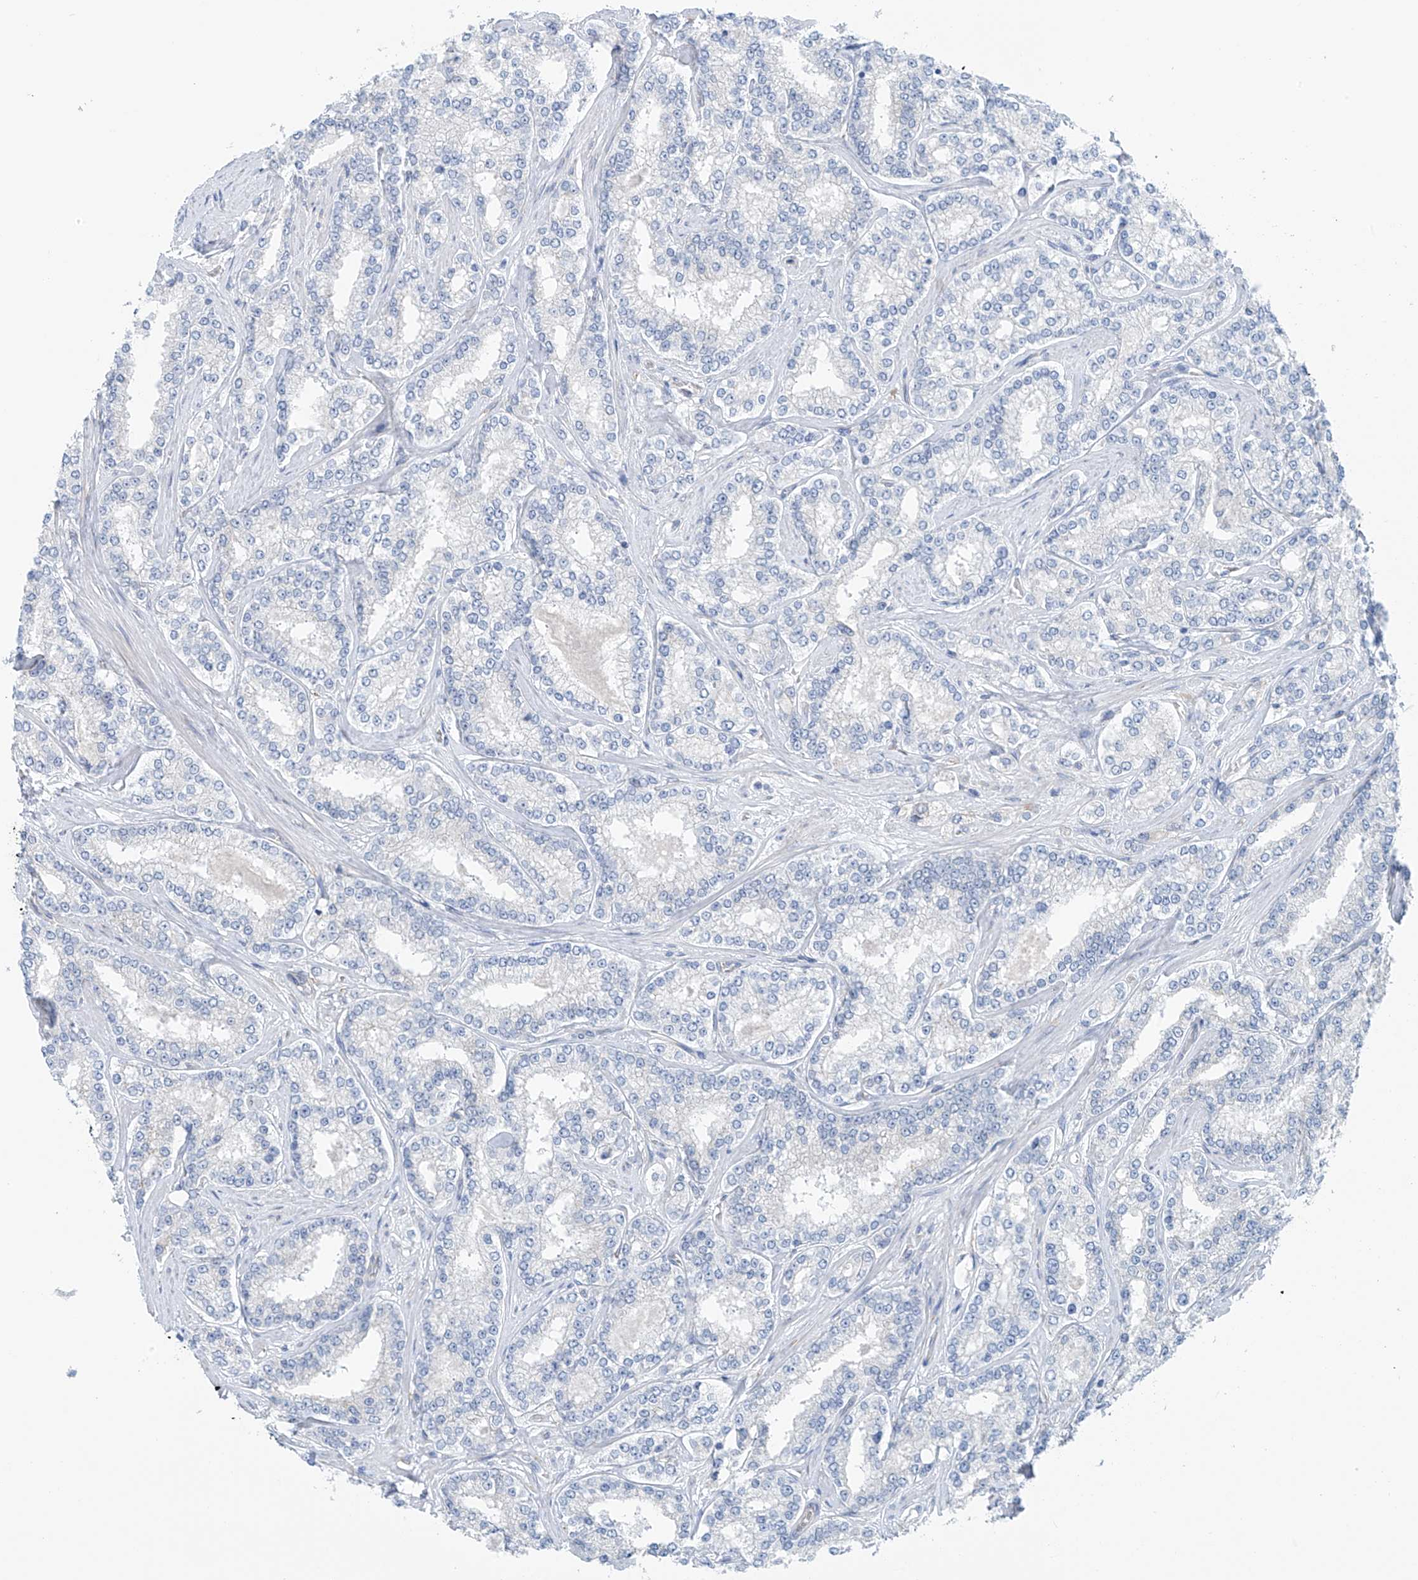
{"staining": {"intensity": "negative", "quantity": "none", "location": "none"}, "tissue": "prostate cancer", "cell_type": "Tumor cells", "image_type": "cancer", "snomed": [{"axis": "morphology", "description": "Normal tissue, NOS"}, {"axis": "morphology", "description": "Adenocarcinoma, High grade"}, {"axis": "topography", "description": "Prostate"}], "caption": "Tumor cells are negative for protein expression in human prostate adenocarcinoma (high-grade). (Stains: DAB immunohistochemistry with hematoxylin counter stain, Microscopy: brightfield microscopy at high magnification).", "gene": "RCN2", "patient": {"sex": "male", "age": 83}}